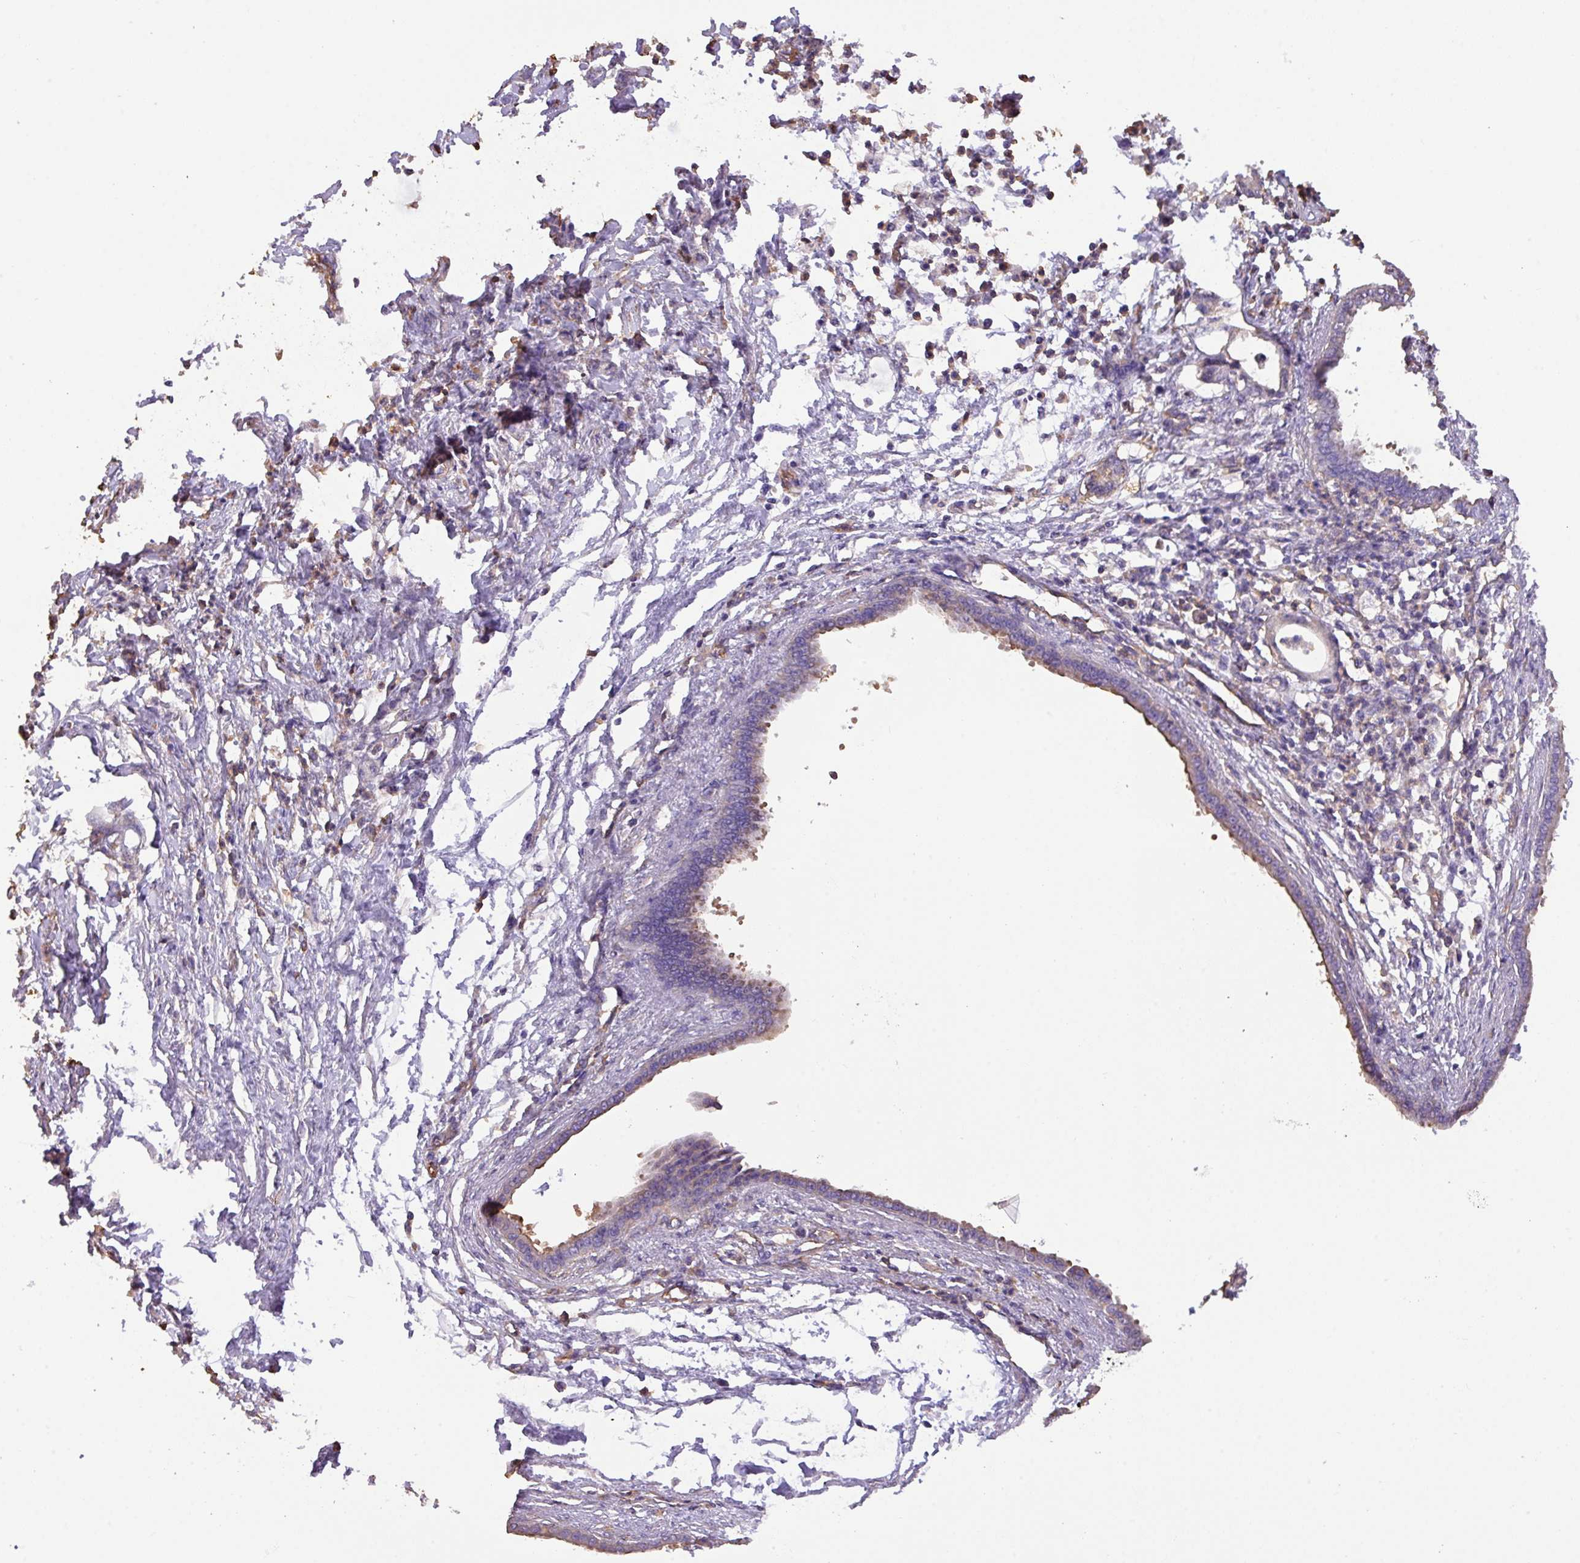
{"staining": {"intensity": "moderate", "quantity": "<25%", "location": "cytoplasmic/membranous"}, "tissue": "pancreatic cancer", "cell_type": "Tumor cells", "image_type": "cancer", "snomed": [{"axis": "morphology", "description": "Adenocarcinoma, NOS"}, {"axis": "topography", "description": "Pancreas"}], "caption": "Immunohistochemical staining of human pancreatic cancer exhibits moderate cytoplasmic/membranous protein expression in approximately <25% of tumor cells.", "gene": "CALML4", "patient": {"sex": "female", "age": 55}}